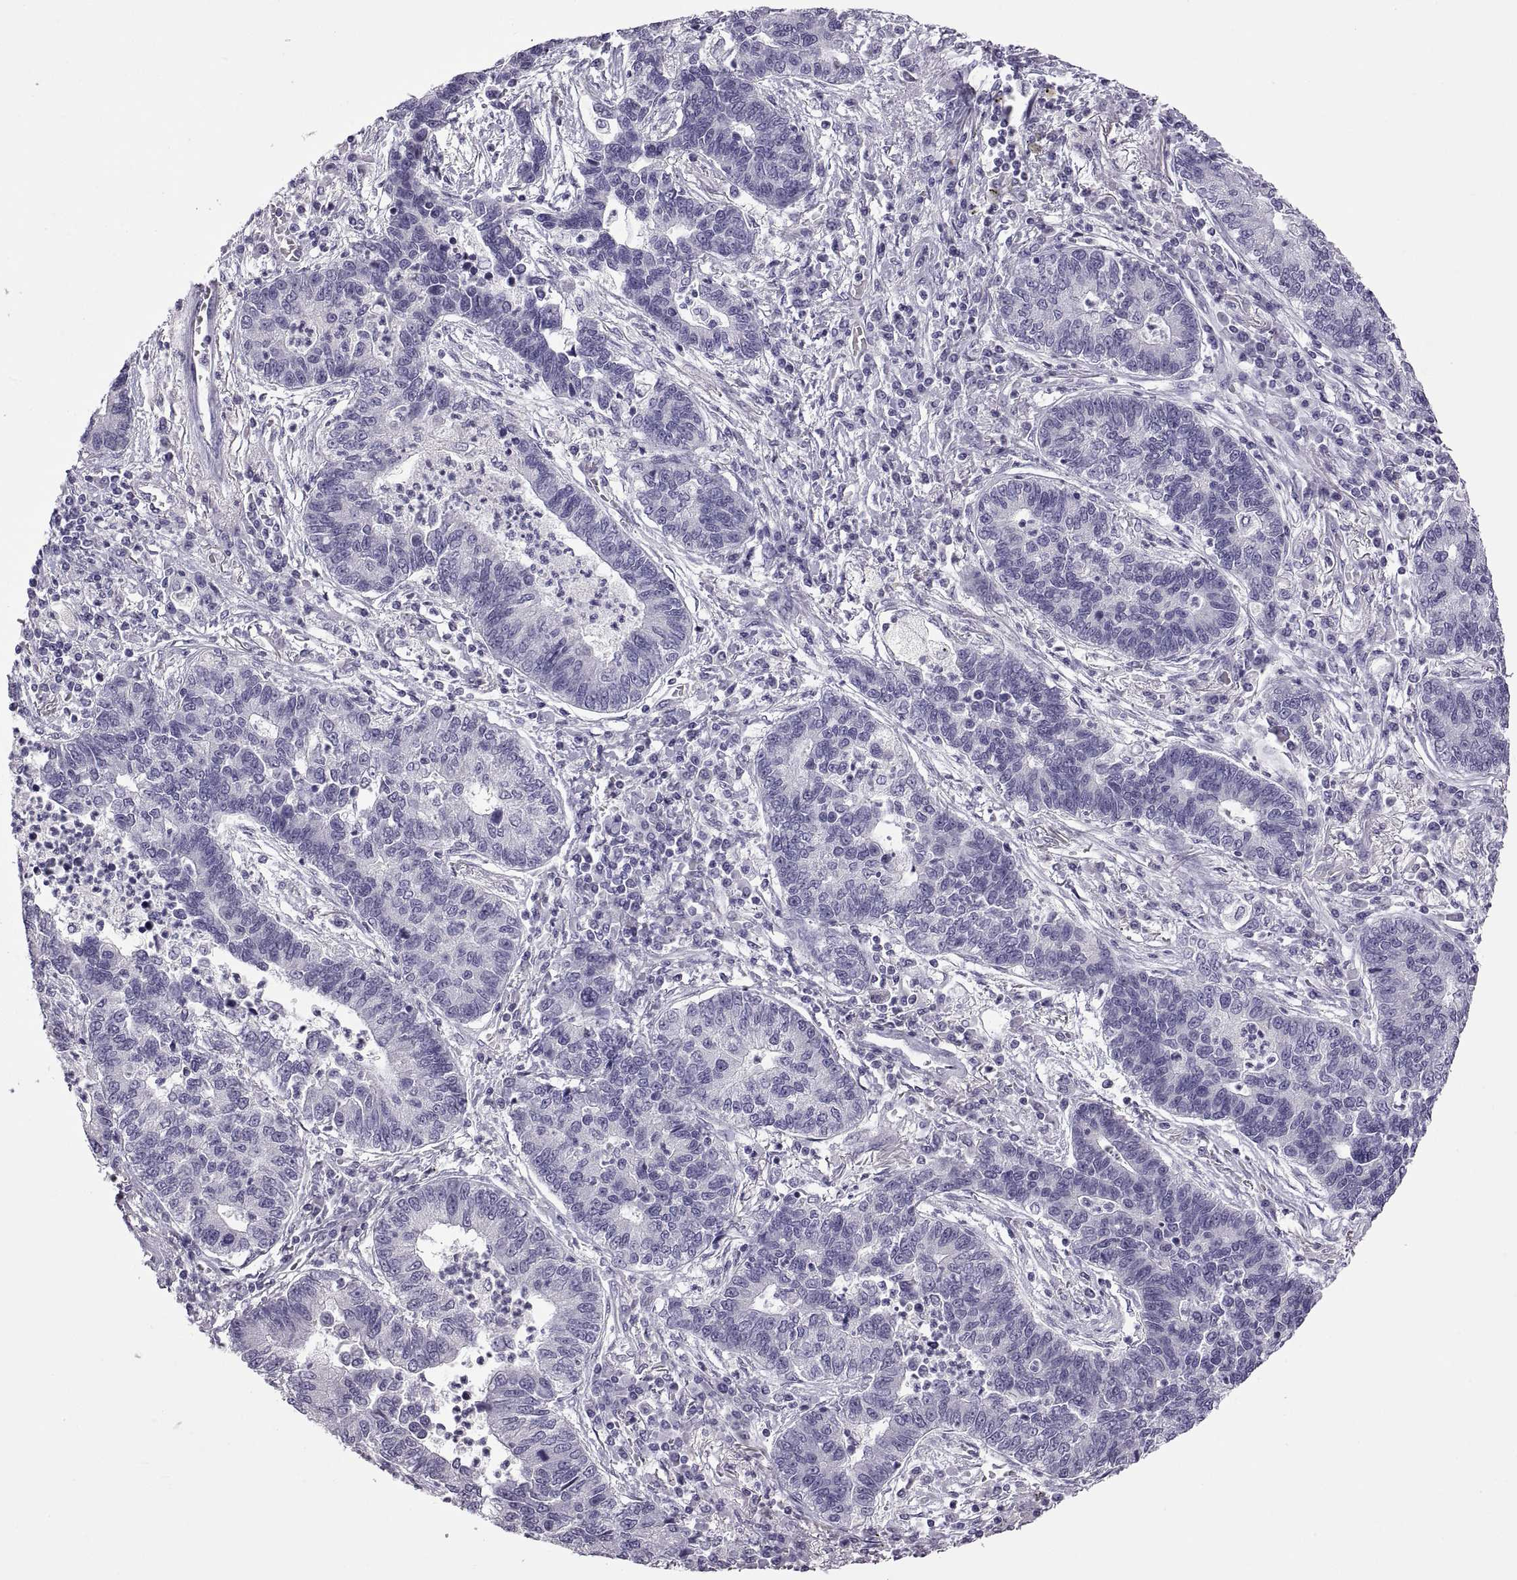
{"staining": {"intensity": "negative", "quantity": "none", "location": "none"}, "tissue": "lung cancer", "cell_type": "Tumor cells", "image_type": "cancer", "snomed": [{"axis": "morphology", "description": "Adenocarcinoma, NOS"}, {"axis": "topography", "description": "Lung"}], "caption": "Adenocarcinoma (lung) stained for a protein using immunohistochemistry demonstrates no positivity tumor cells.", "gene": "RDM1", "patient": {"sex": "female", "age": 57}}